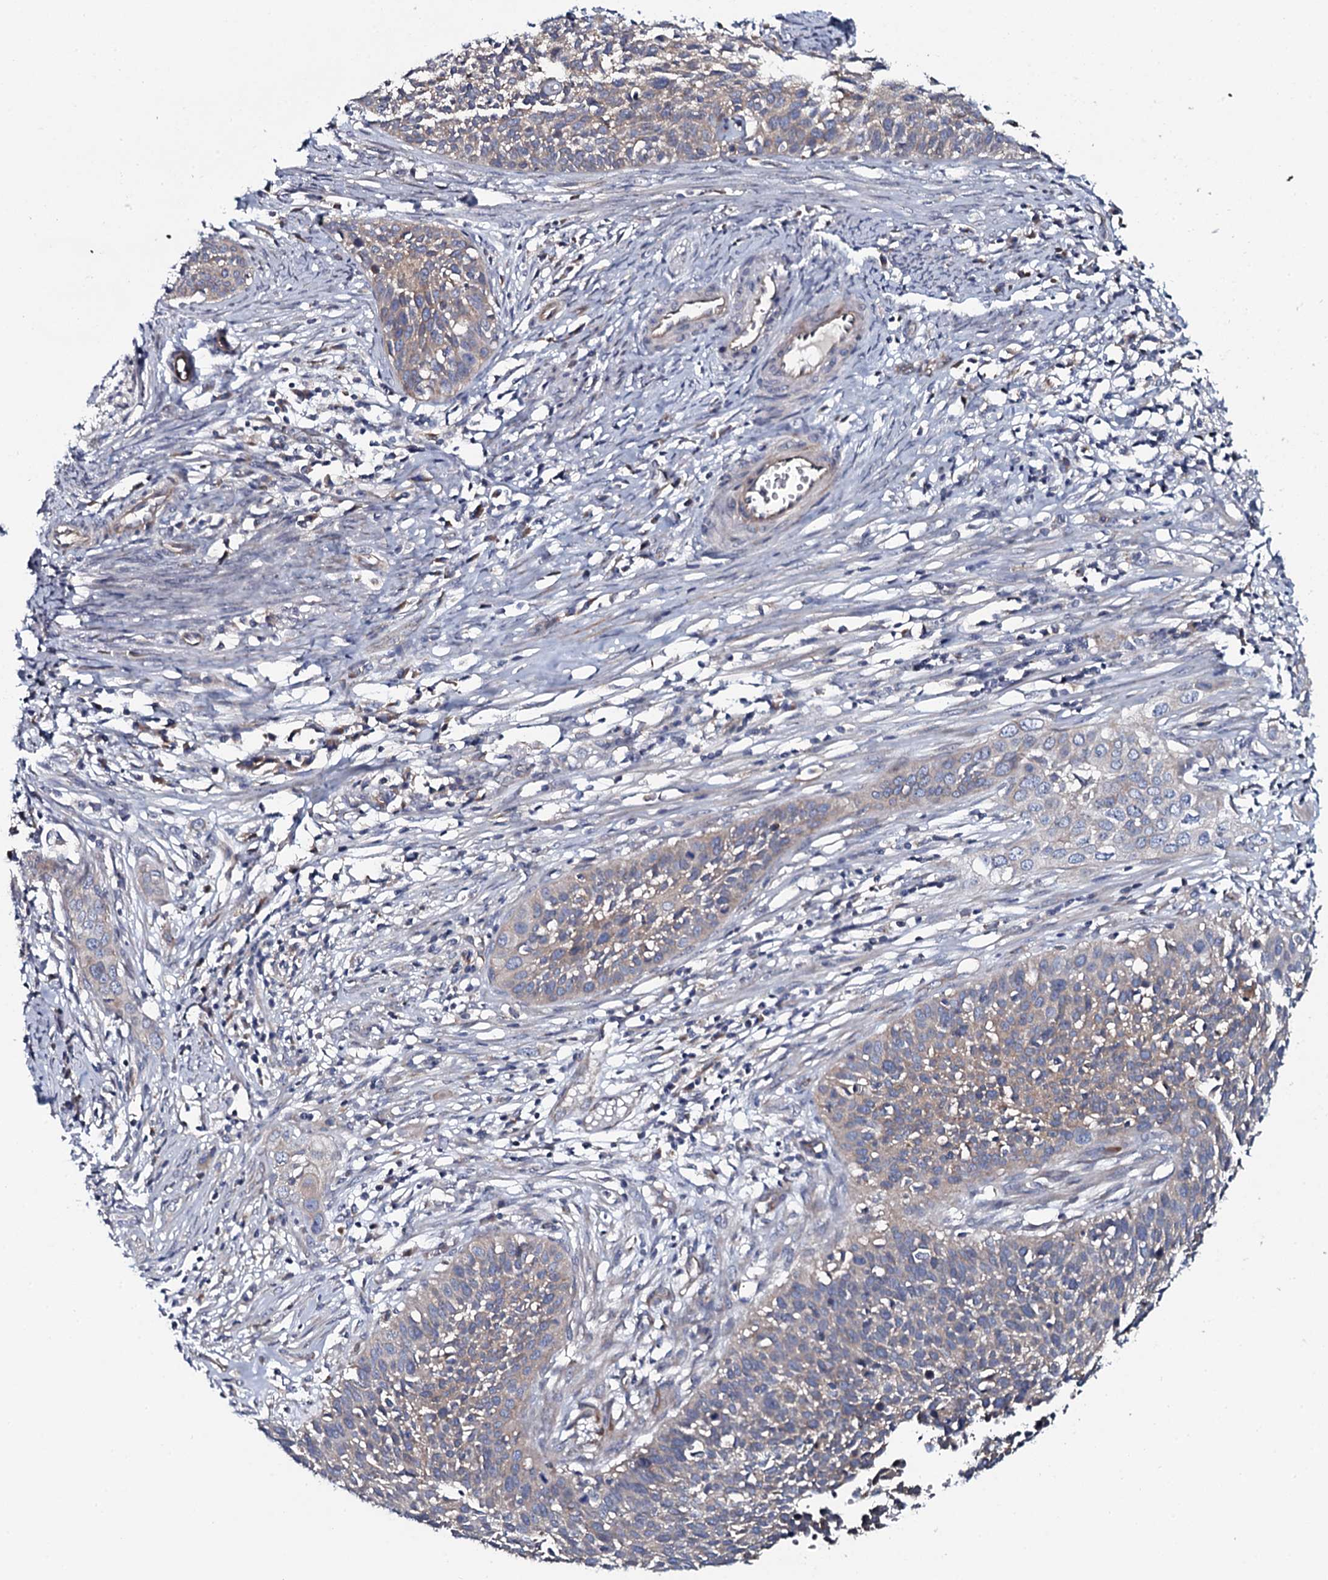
{"staining": {"intensity": "weak", "quantity": "<25%", "location": "cytoplasmic/membranous"}, "tissue": "cervical cancer", "cell_type": "Tumor cells", "image_type": "cancer", "snomed": [{"axis": "morphology", "description": "Squamous cell carcinoma, NOS"}, {"axis": "topography", "description": "Cervix"}], "caption": "IHC micrograph of human cervical cancer (squamous cell carcinoma) stained for a protein (brown), which demonstrates no staining in tumor cells.", "gene": "TMEM151A", "patient": {"sex": "female", "age": 34}}